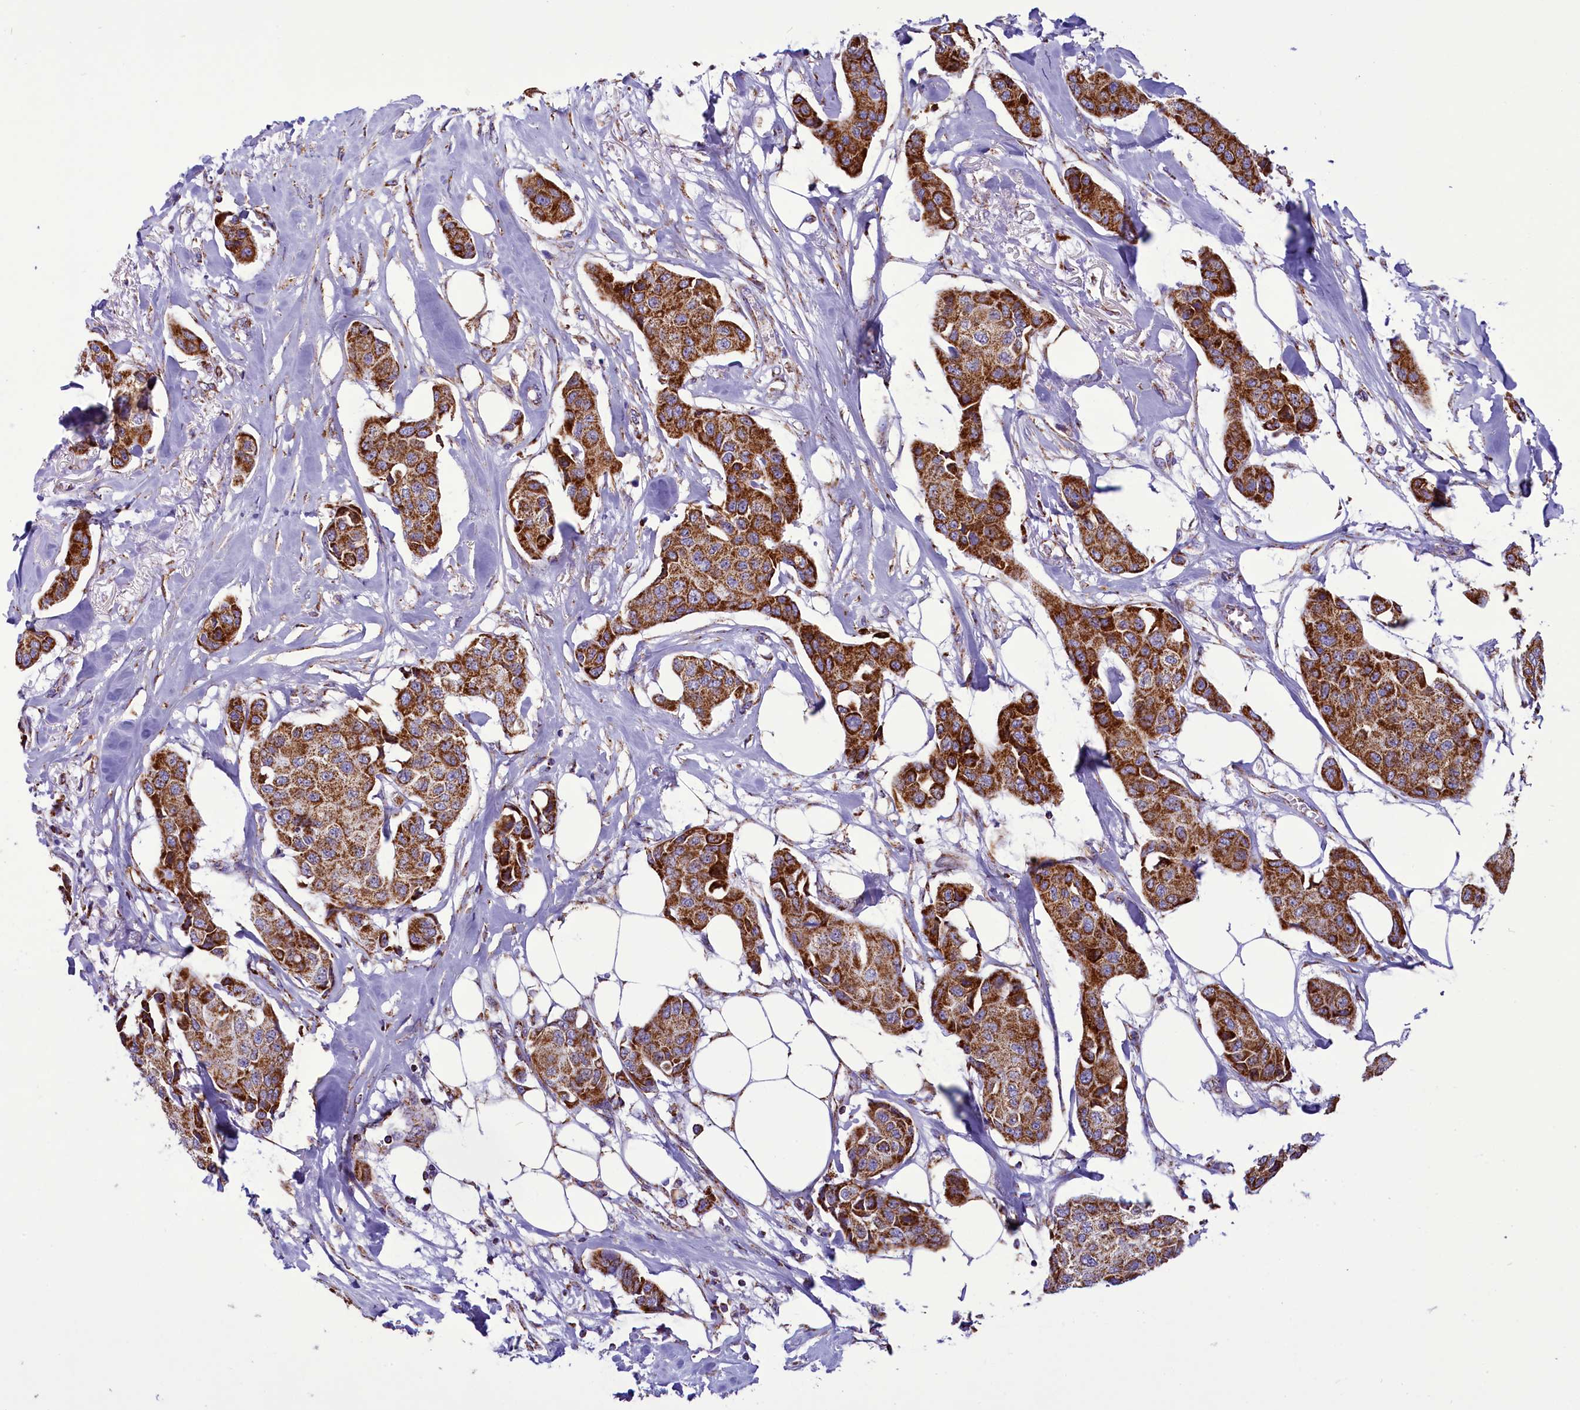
{"staining": {"intensity": "strong", "quantity": ">75%", "location": "cytoplasmic/membranous"}, "tissue": "breast cancer", "cell_type": "Tumor cells", "image_type": "cancer", "snomed": [{"axis": "morphology", "description": "Duct carcinoma"}, {"axis": "topography", "description": "Breast"}], "caption": "Protein expression analysis of invasive ductal carcinoma (breast) shows strong cytoplasmic/membranous expression in approximately >75% of tumor cells.", "gene": "ICA1L", "patient": {"sex": "female", "age": 80}}